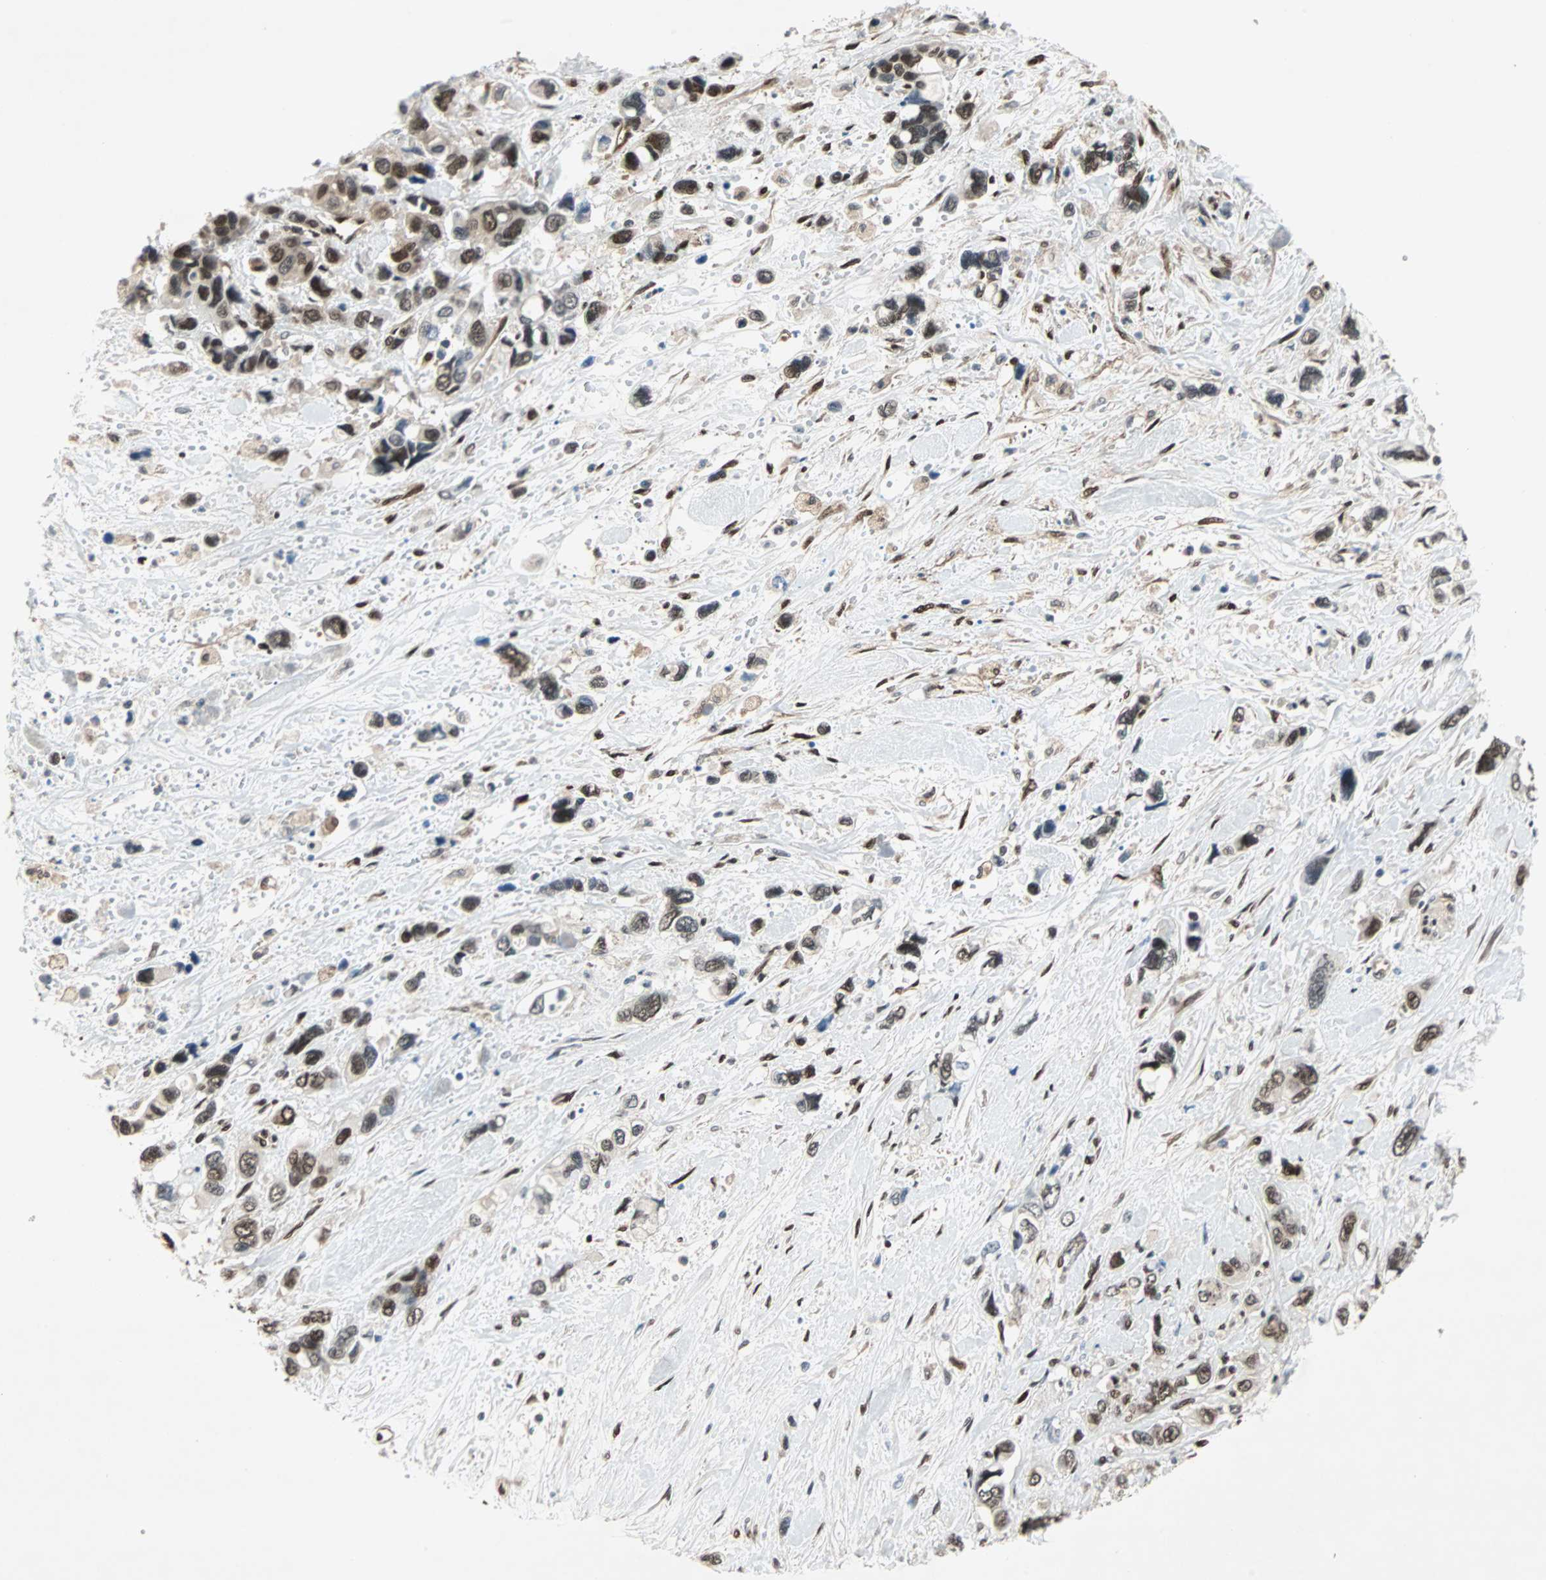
{"staining": {"intensity": "strong", "quantity": ">75%", "location": "nuclear"}, "tissue": "pancreatic cancer", "cell_type": "Tumor cells", "image_type": "cancer", "snomed": [{"axis": "morphology", "description": "Adenocarcinoma, NOS"}, {"axis": "topography", "description": "Pancreas"}], "caption": "Pancreatic cancer stained for a protein (brown) displays strong nuclear positive positivity in approximately >75% of tumor cells.", "gene": "WWTR1", "patient": {"sex": "male", "age": 46}}